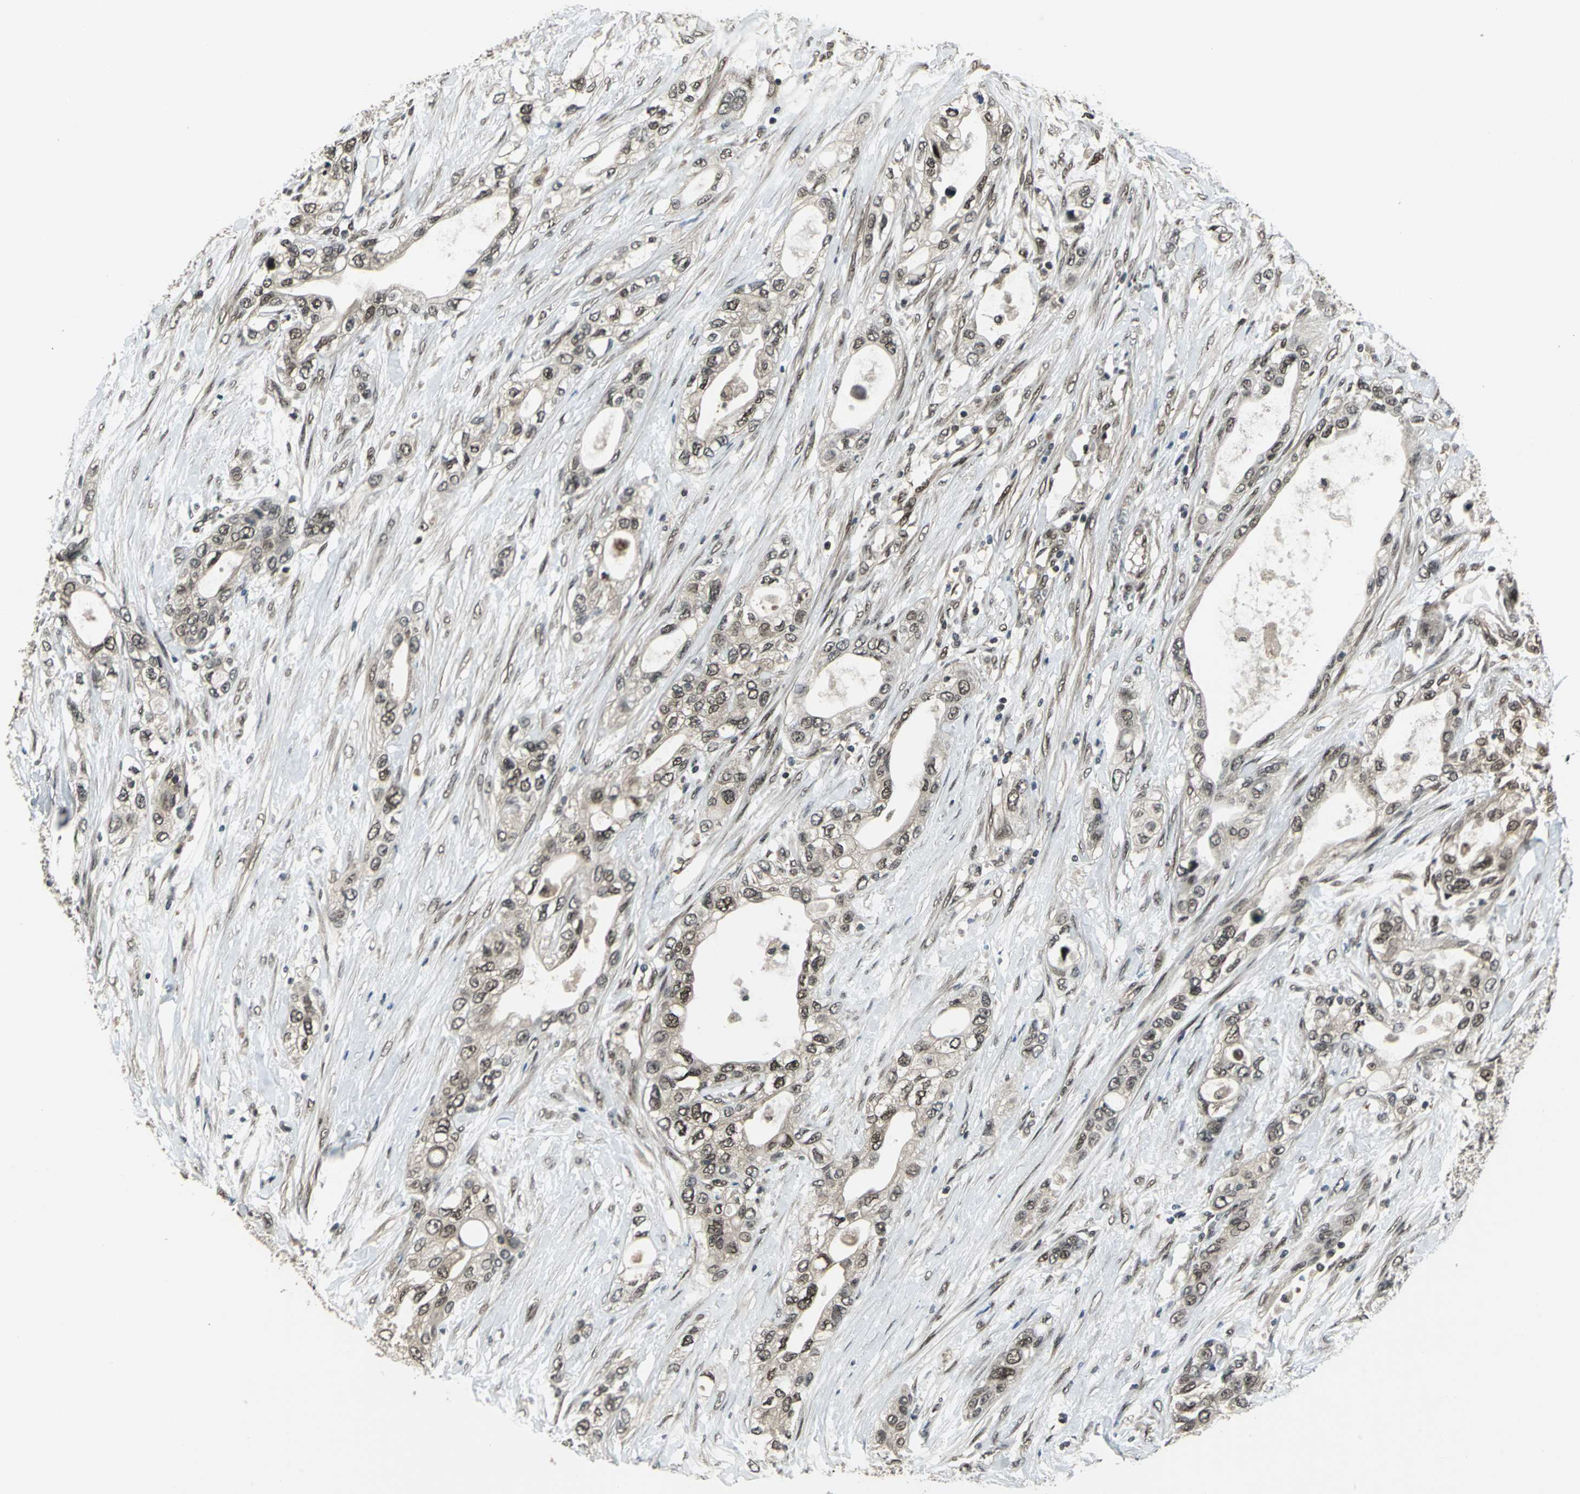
{"staining": {"intensity": "weak", "quantity": "25%-75%", "location": "cytoplasmic/membranous,nuclear"}, "tissue": "pancreatic cancer", "cell_type": "Tumor cells", "image_type": "cancer", "snomed": [{"axis": "morphology", "description": "Adenocarcinoma, NOS"}, {"axis": "topography", "description": "Pancreas"}], "caption": "Protein analysis of pancreatic cancer (adenocarcinoma) tissue shows weak cytoplasmic/membranous and nuclear positivity in approximately 25%-75% of tumor cells. The staining was performed using DAB (3,3'-diaminobenzidine) to visualize the protein expression in brown, while the nuclei were stained in blue with hematoxylin (Magnification: 20x).", "gene": "COPS5", "patient": {"sex": "female", "age": 70}}